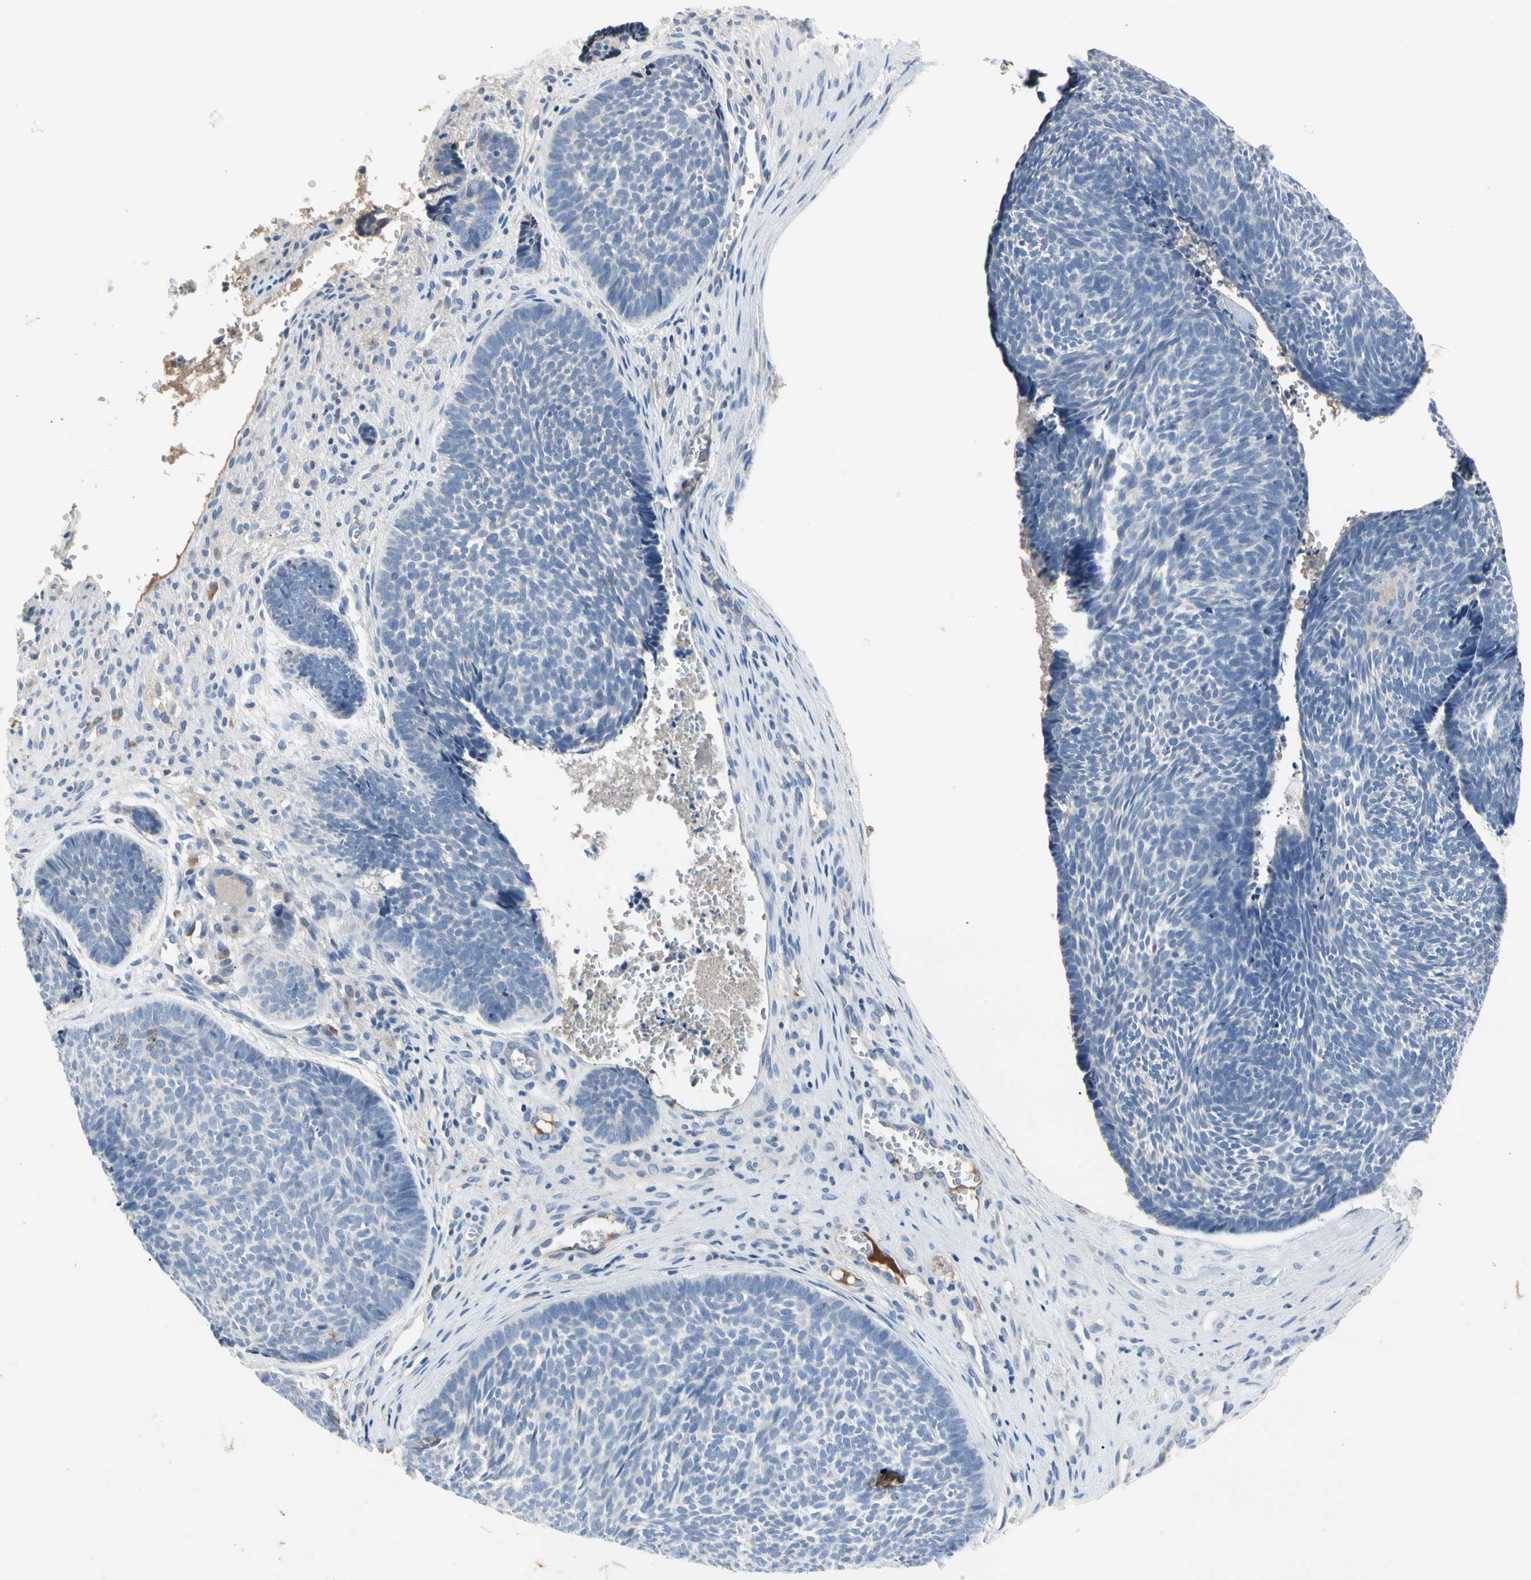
{"staining": {"intensity": "negative", "quantity": "none", "location": "none"}, "tissue": "skin cancer", "cell_type": "Tumor cells", "image_type": "cancer", "snomed": [{"axis": "morphology", "description": "Basal cell carcinoma"}, {"axis": "topography", "description": "Skin"}], "caption": "Tumor cells are negative for protein expression in human basal cell carcinoma (skin).", "gene": "ECRG4", "patient": {"sex": "male", "age": 84}}